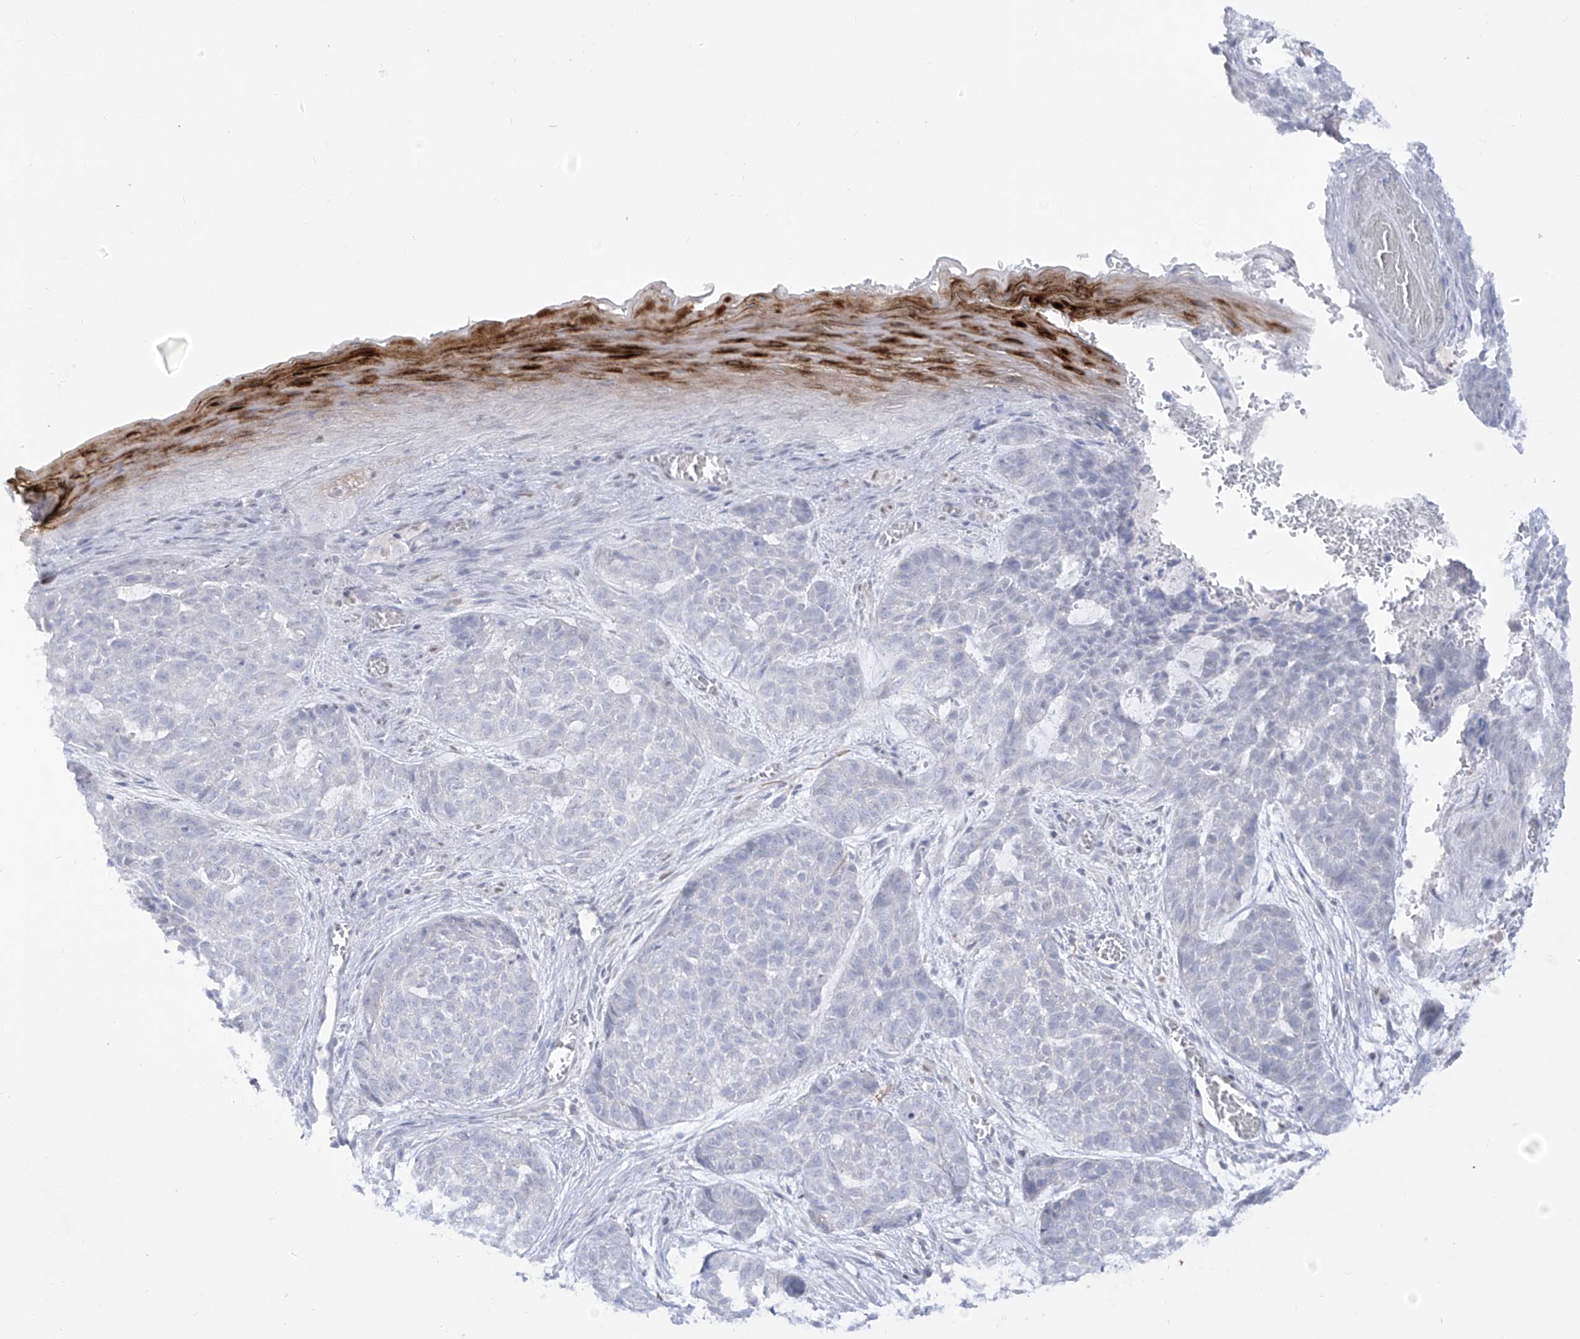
{"staining": {"intensity": "negative", "quantity": "none", "location": "none"}, "tissue": "skin cancer", "cell_type": "Tumor cells", "image_type": "cancer", "snomed": [{"axis": "morphology", "description": "Basal cell carcinoma"}, {"axis": "topography", "description": "Skin"}], "caption": "High power microscopy image of an IHC image of basal cell carcinoma (skin), revealing no significant expression in tumor cells.", "gene": "DMKN", "patient": {"sex": "female", "age": 64}}